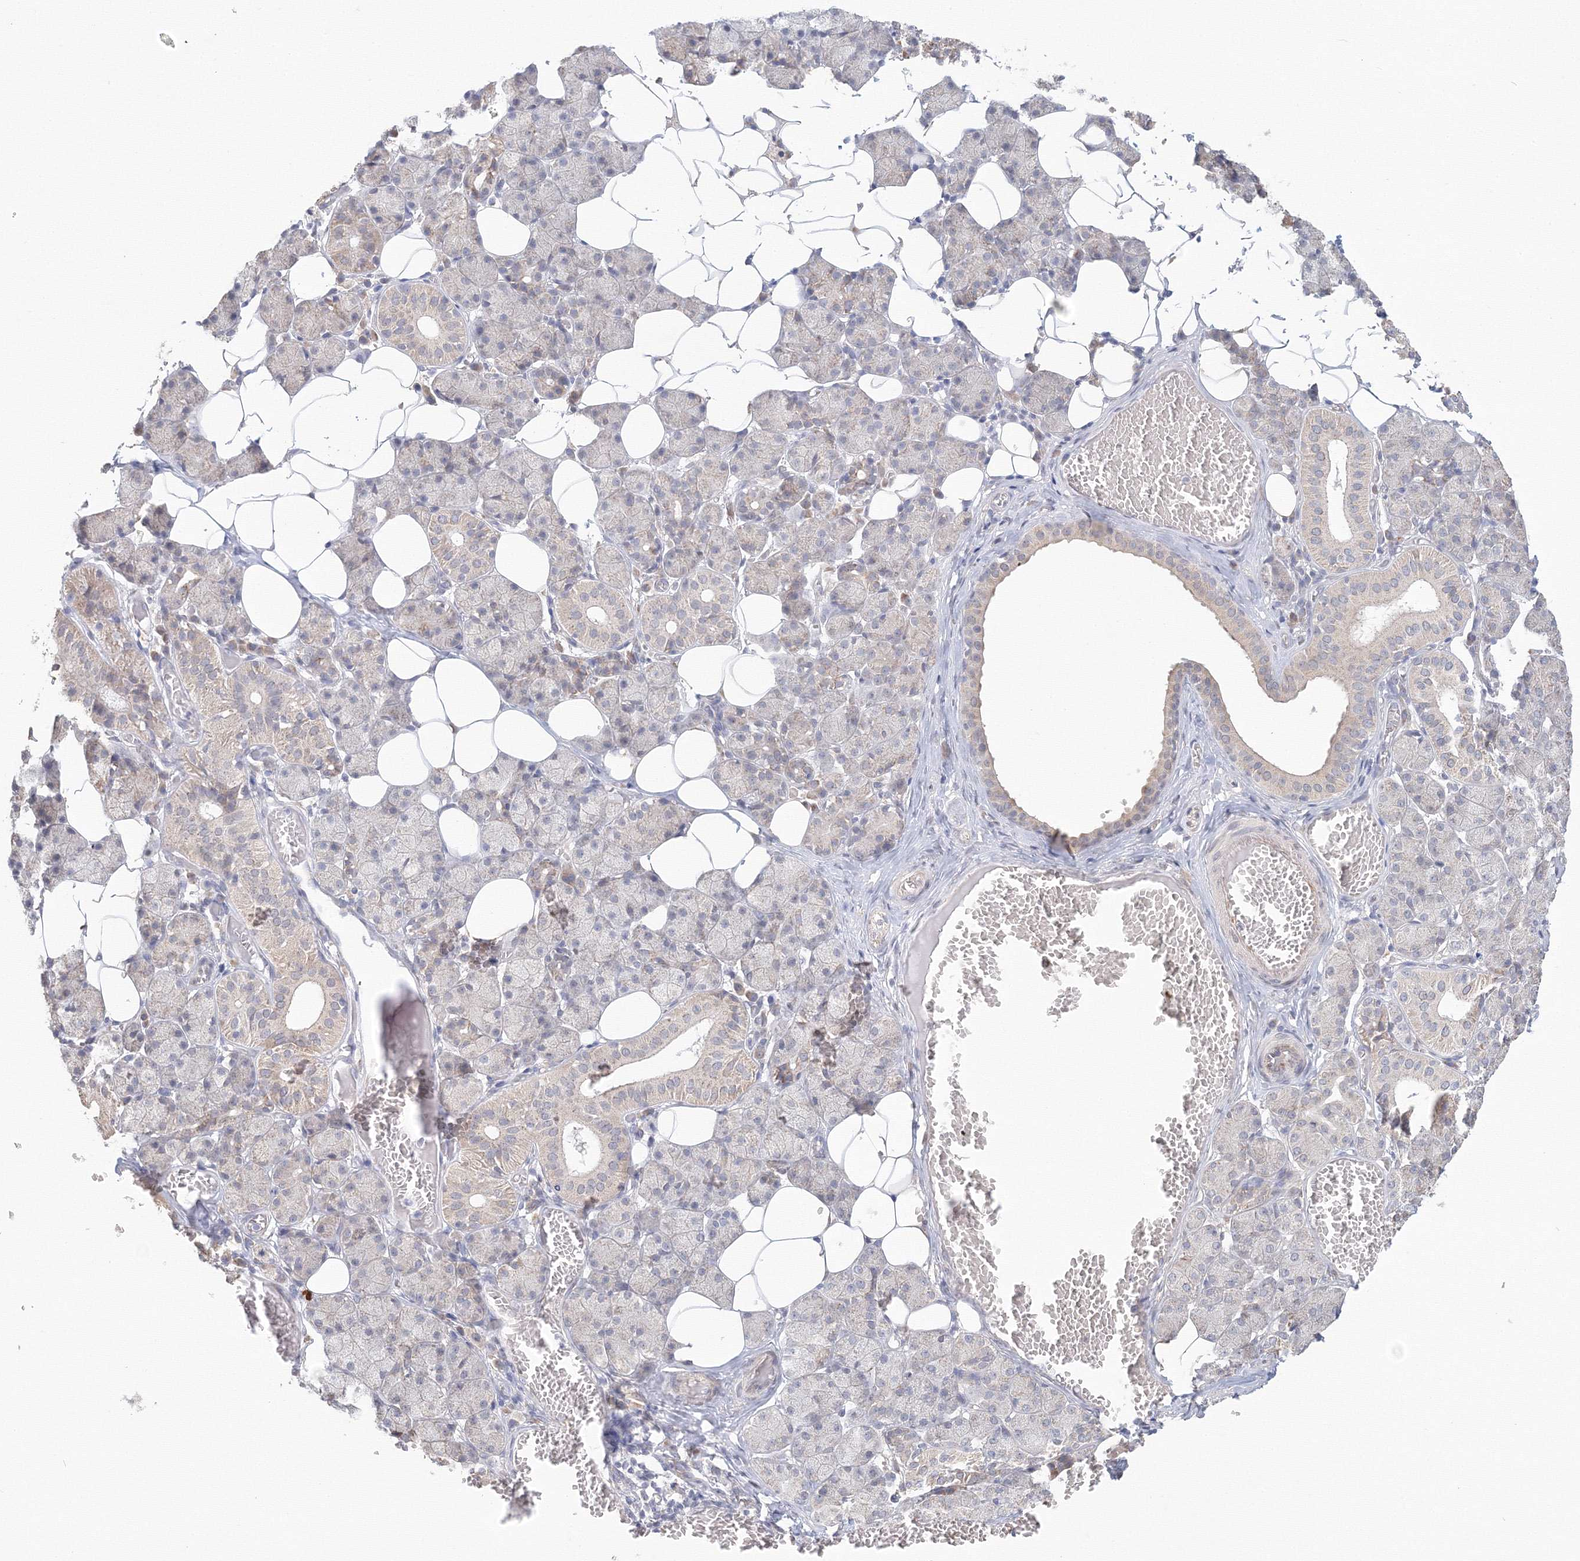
{"staining": {"intensity": "negative", "quantity": "none", "location": "none"}, "tissue": "salivary gland", "cell_type": "Glandular cells", "image_type": "normal", "snomed": [{"axis": "morphology", "description": "Normal tissue, NOS"}, {"axis": "topography", "description": "Salivary gland"}], "caption": "This is a image of immunohistochemistry (IHC) staining of benign salivary gland, which shows no staining in glandular cells.", "gene": "DHRS12", "patient": {"sex": "female", "age": 33}}